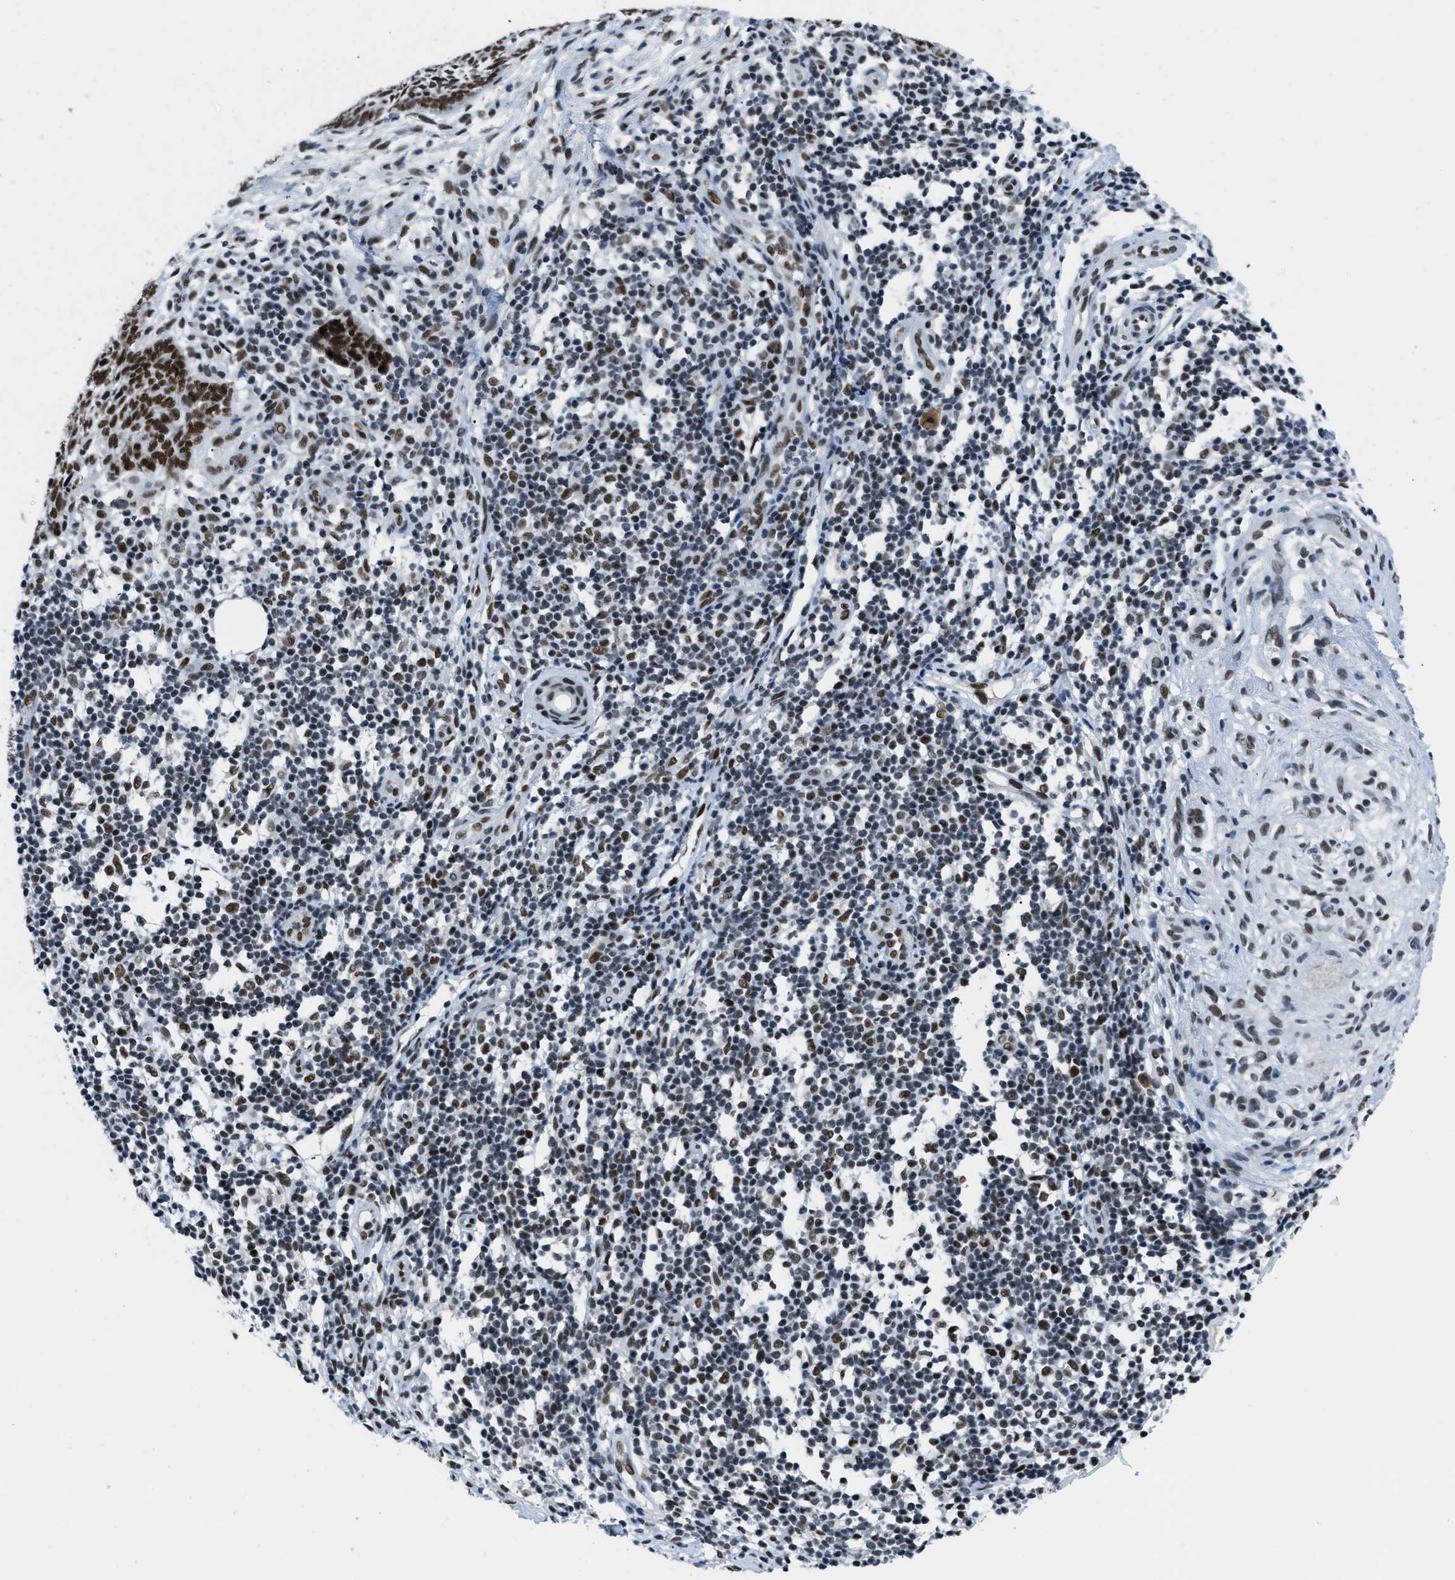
{"staining": {"intensity": "strong", "quantity": ">75%", "location": "nuclear"}, "tissue": "skin cancer", "cell_type": "Tumor cells", "image_type": "cancer", "snomed": [{"axis": "morphology", "description": "Basal cell carcinoma"}, {"axis": "topography", "description": "Skin"}], "caption": "Skin basal cell carcinoma stained with DAB IHC reveals high levels of strong nuclear positivity in approximately >75% of tumor cells. The staining is performed using DAB (3,3'-diaminobenzidine) brown chromogen to label protein expression. The nuclei are counter-stained blue using hematoxylin.", "gene": "GATAD2B", "patient": {"sex": "male", "age": 60}}